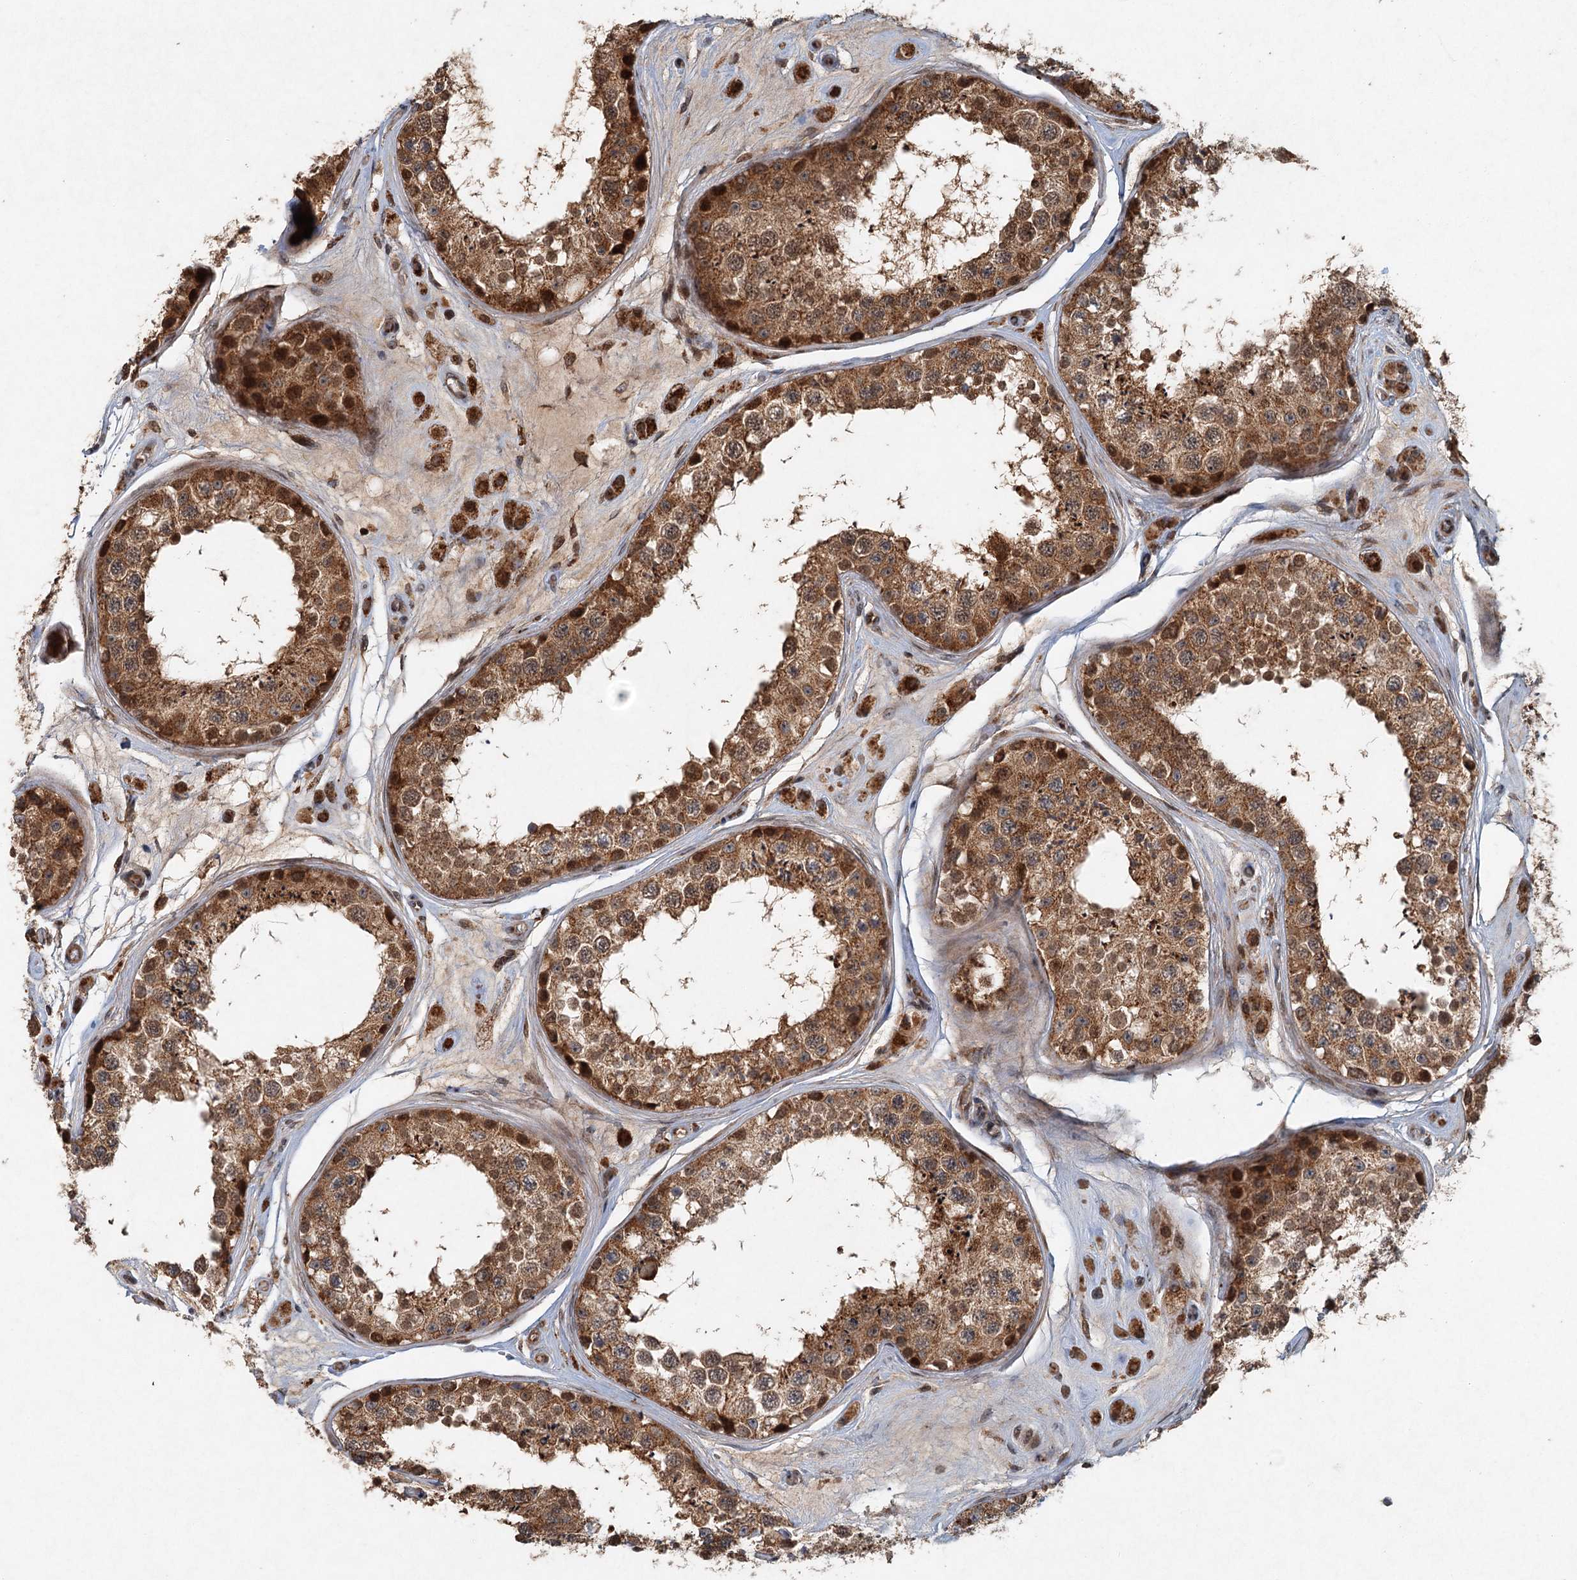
{"staining": {"intensity": "strong", "quantity": ">75%", "location": "cytoplasmic/membranous,nuclear"}, "tissue": "testis", "cell_type": "Cells in seminiferous ducts", "image_type": "normal", "snomed": [{"axis": "morphology", "description": "Normal tissue, NOS"}, {"axis": "topography", "description": "Testis"}], "caption": "This image reveals unremarkable testis stained with immunohistochemistry to label a protein in brown. The cytoplasmic/membranous,nuclear of cells in seminiferous ducts show strong positivity for the protein. Nuclei are counter-stained blue.", "gene": "SRPX2", "patient": {"sex": "male", "age": 25}}